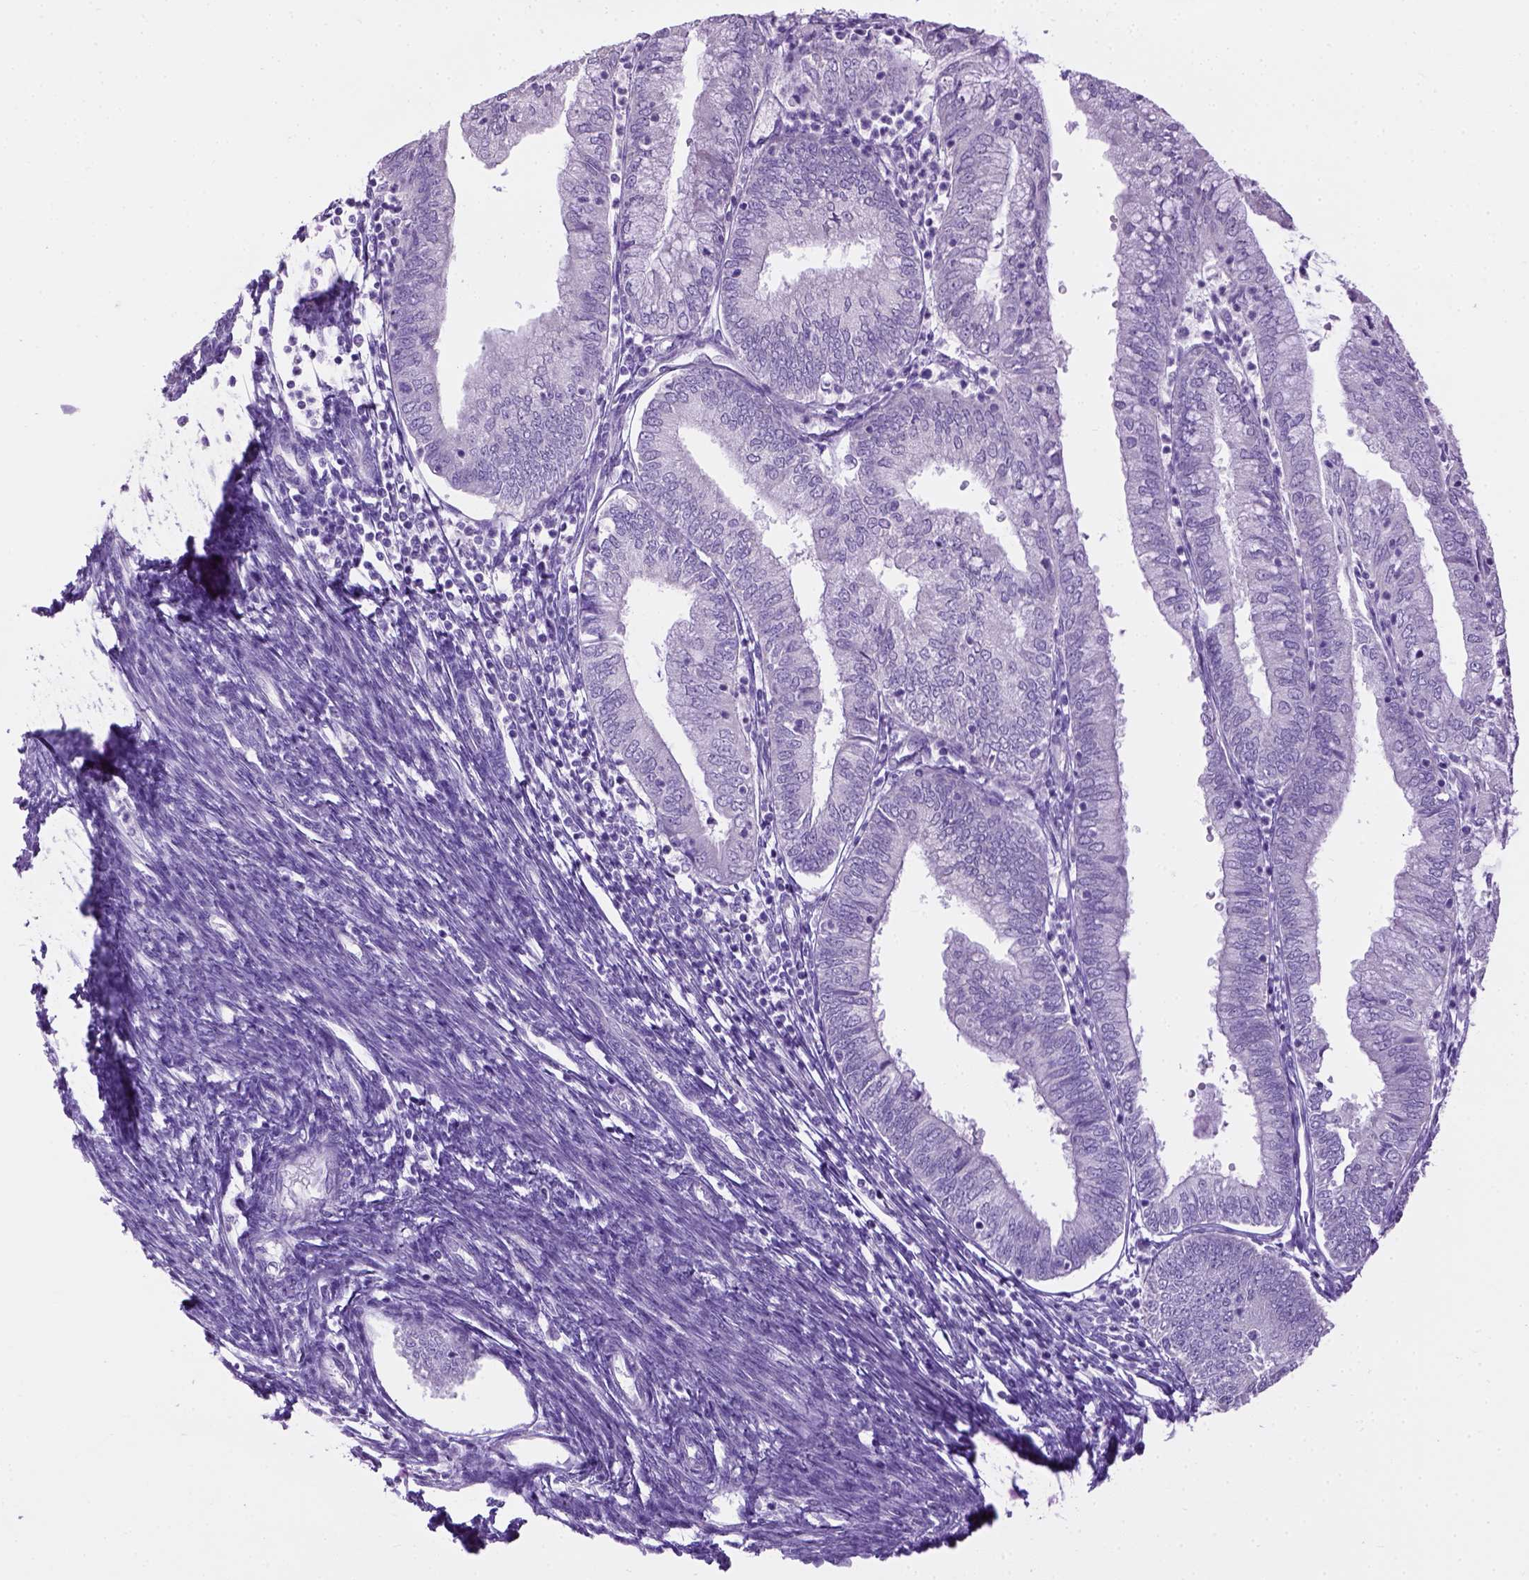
{"staining": {"intensity": "negative", "quantity": "none", "location": "none"}, "tissue": "endometrial cancer", "cell_type": "Tumor cells", "image_type": "cancer", "snomed": [{"axis": "morphology", "description": "Adenocarcinoma, NOS"}, {"axis": "topography", "description": "Endometrium"}], "caption": "Immunohistochemical staining of human endometrial cancer reveals no significant expression in tumor cells.", "gene": "CYP24A1", "patient": {"sex": "female", "age": 55}}